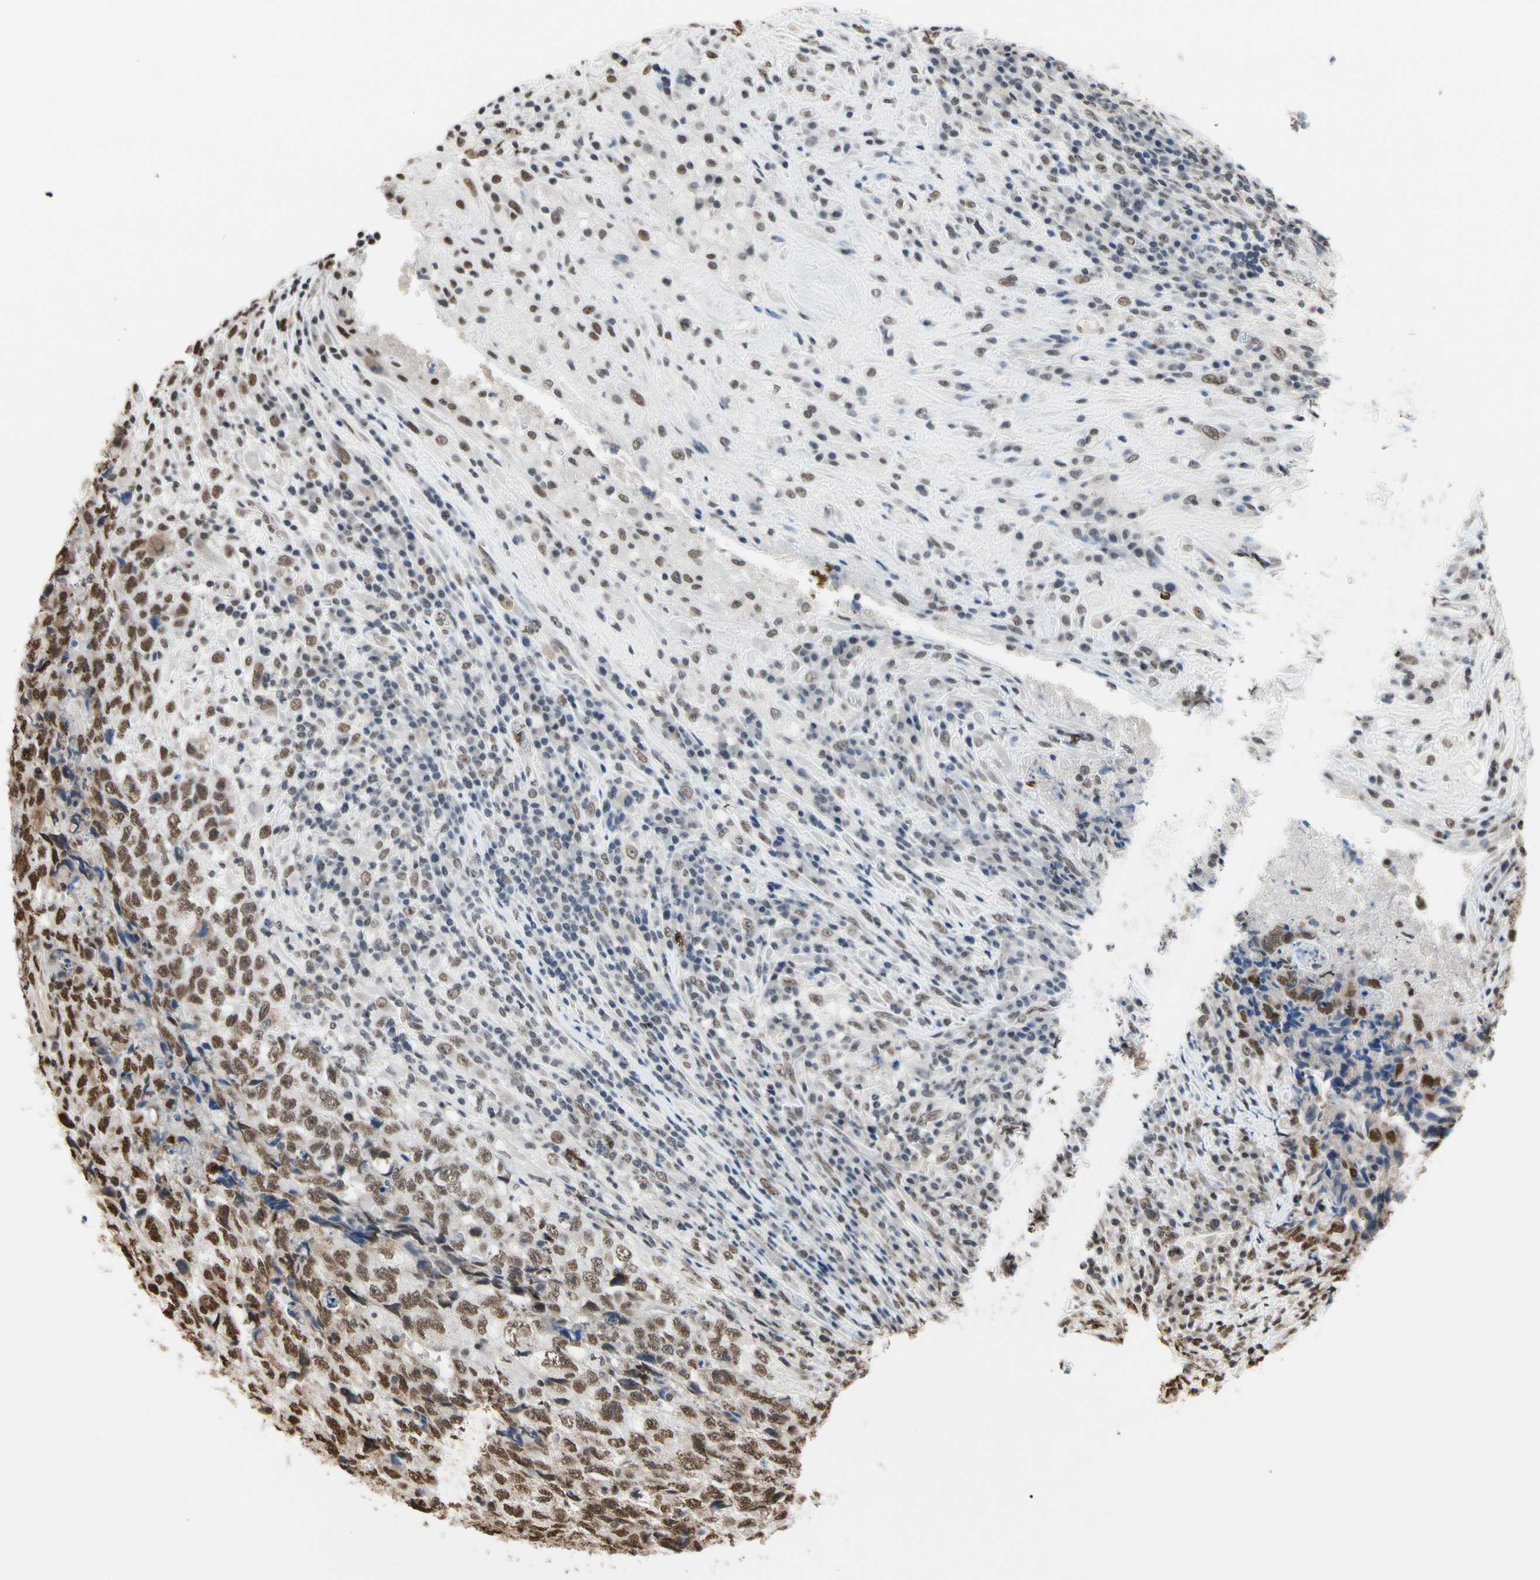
{"staining": {"intensity": "moderate", "quantity": ">75%", "location": "nuclear"}, "tissue": "testis cancer", "cell_type": "Tumor cells", "image_type": "cancer", "snomed": [{"axis": "morphology", "description": "Necrosis, NOS"}, {"axis": "morphology", "description": "Carcinoma, Embryonal, NOS"}, {"axis": "topography", "description": "Testis"}], "caption": "Immunohistochemical staining of testis cancer (embryonal carcinoma) demonstrates medium levels of moderate nuclear protein staining in approximately >75% of tumor cells.", "gene": "HNRNPK", "patient": {"sex": "male", "age": 19}}